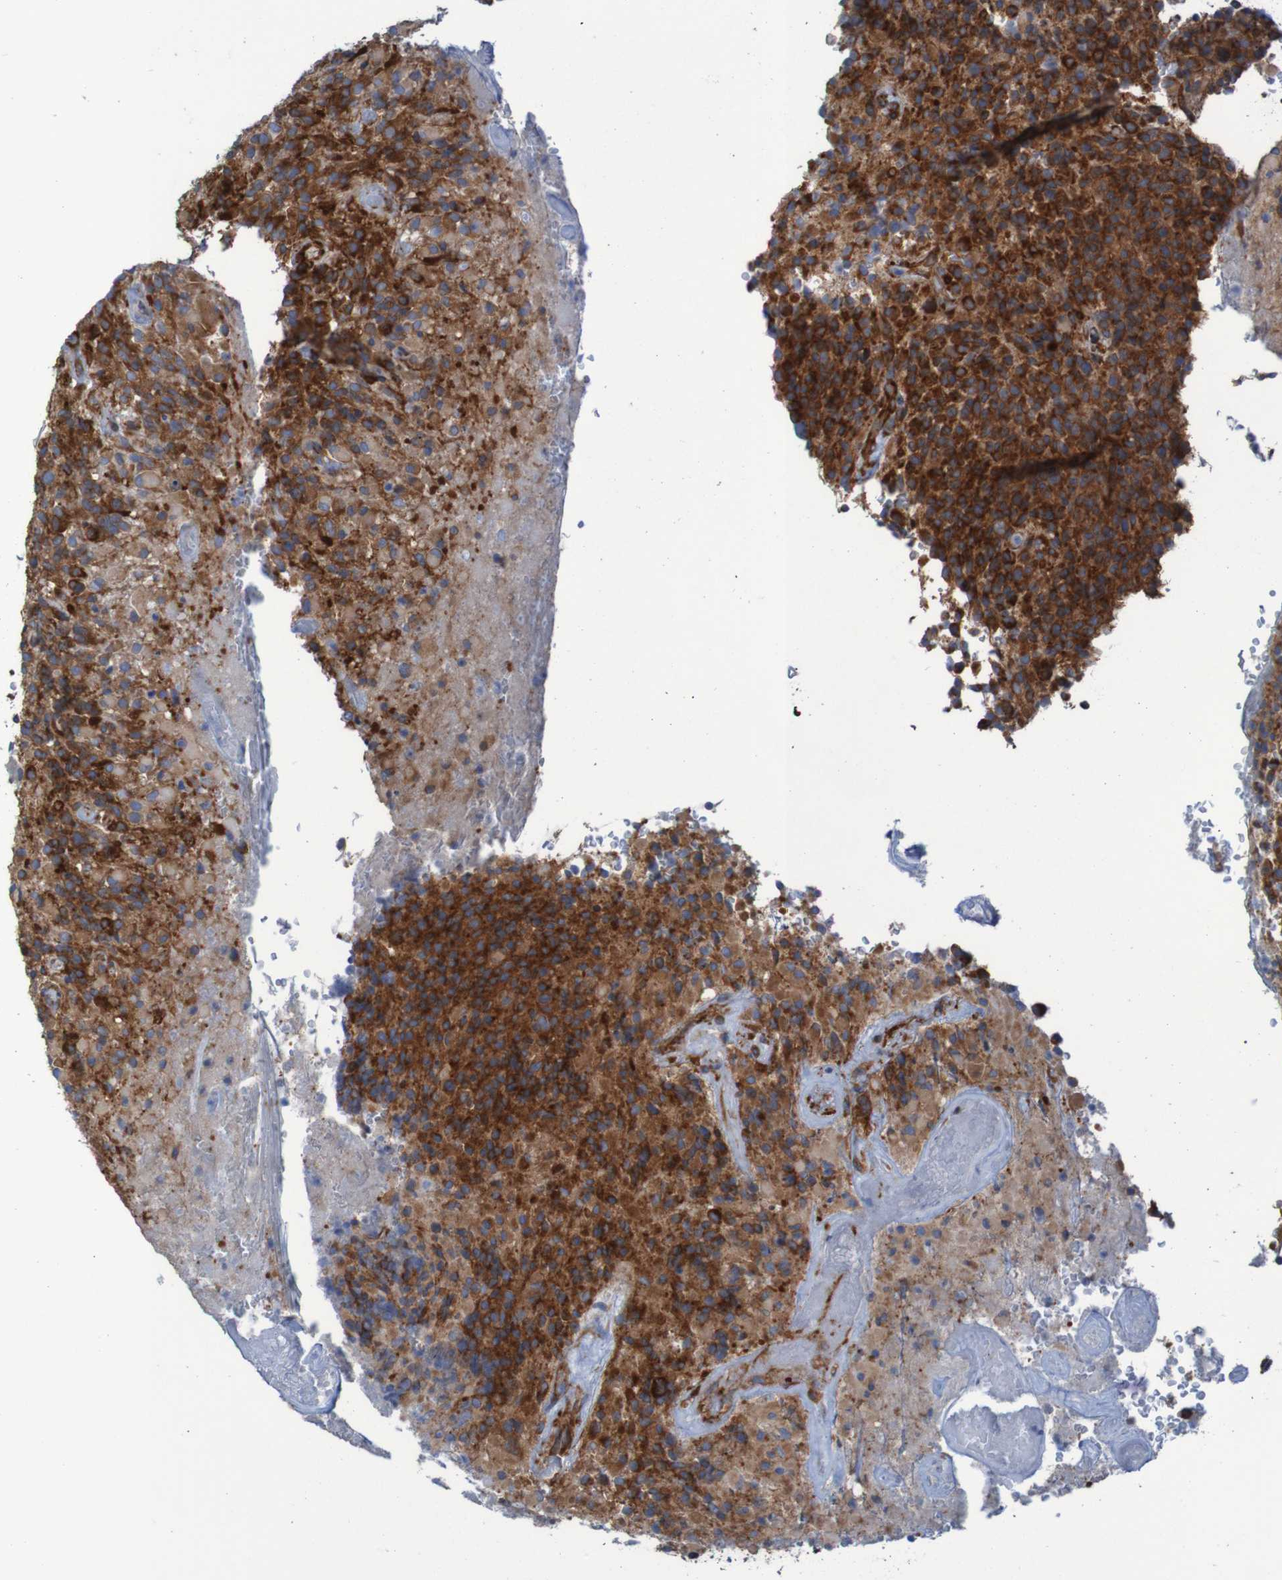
{"staining": {"intensity": "strong", "quantity": ">75%", "location": "cytoplasmic/membranous"}, "tissue": "glioma", "cell_type": "Tumor cells", "image_type": "cancer", "snomed": [{"axis": "morphology", "description": "Glioma, malignant, High grade"}, {"axis": "topography", "description": "Brain"}], "caption": "Strong cytoplasmic/membranous protein staining is appreciated in approximately >75% of tumor cells in malignant high-grade glioma.", "gene": "RPL10", "patient": {"sex": "male", "age": 71}}